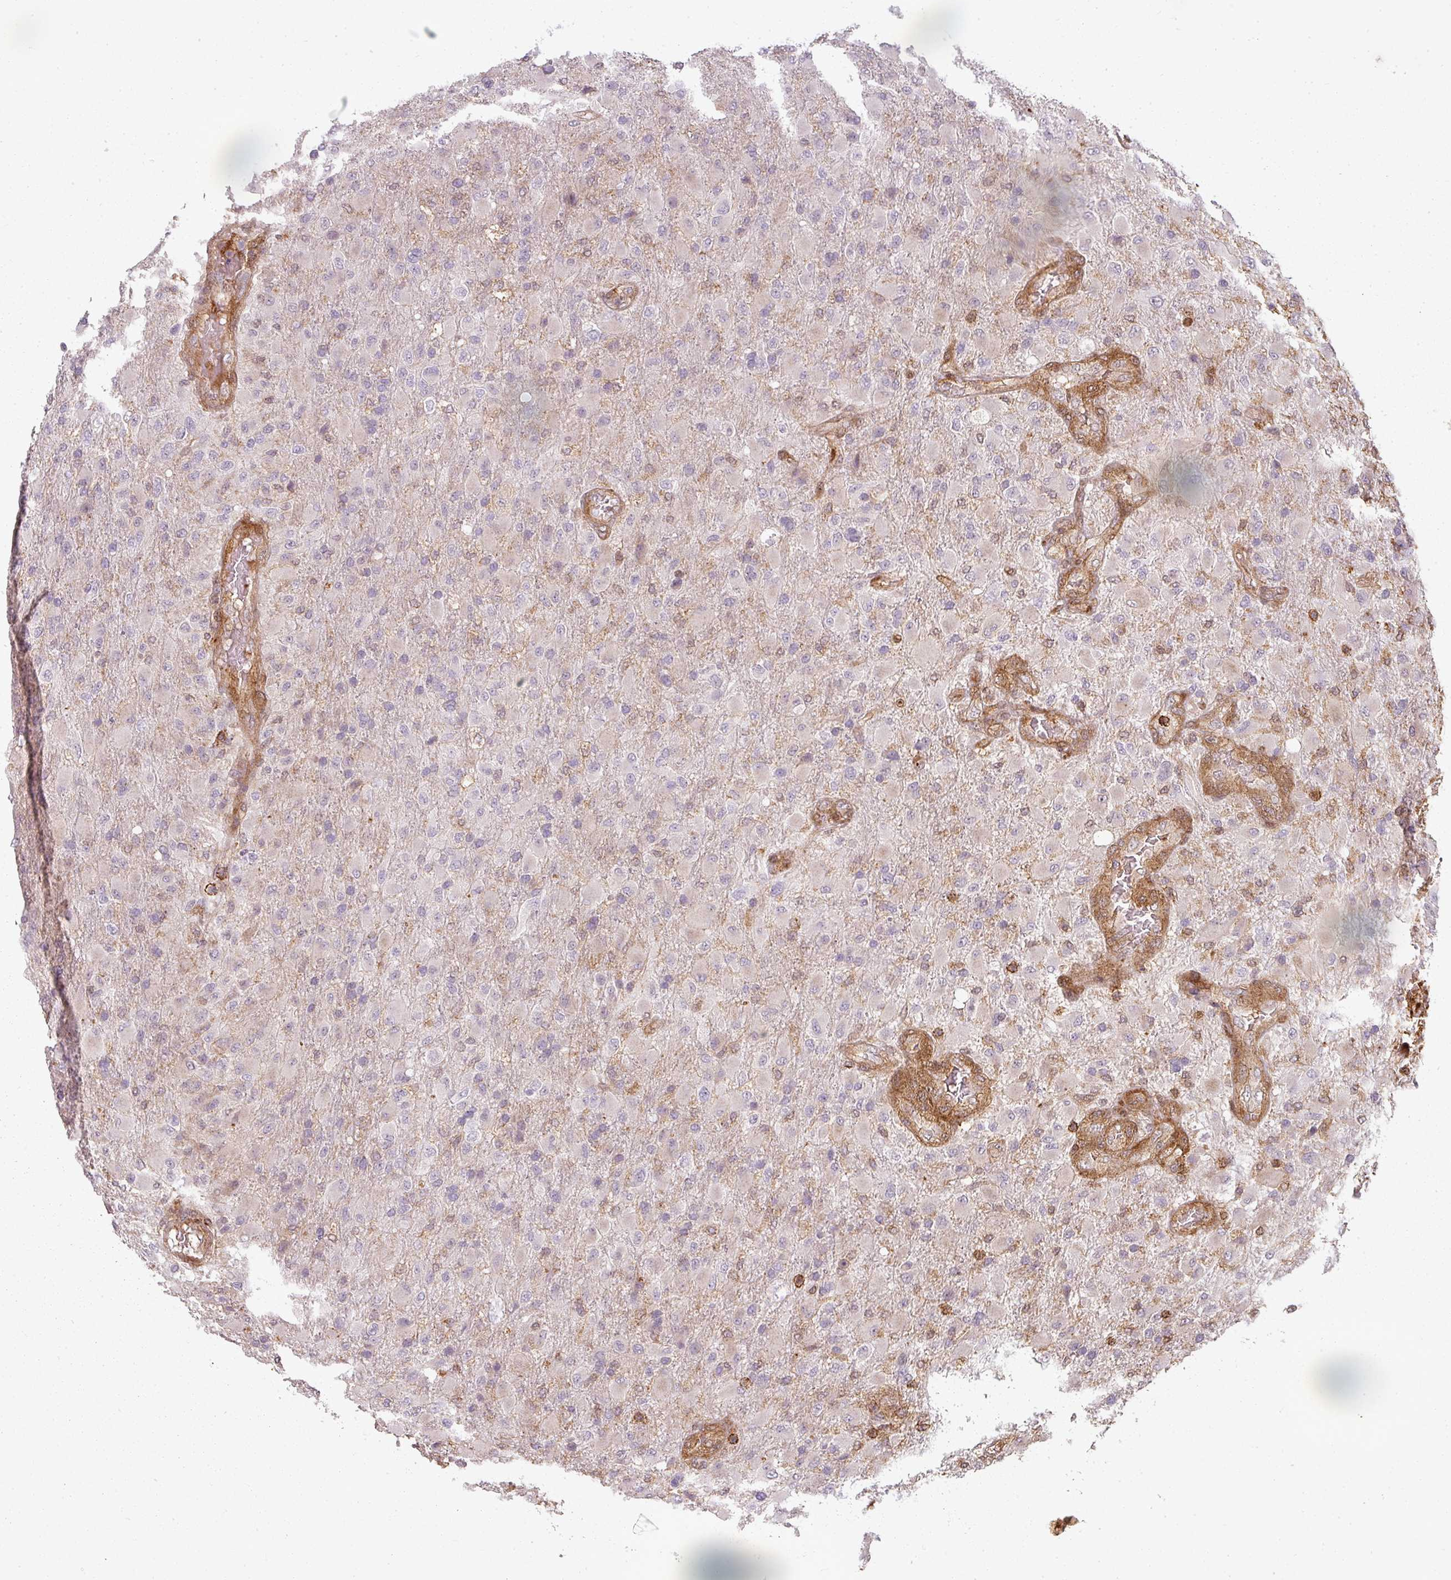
{"staining": {"intensity": "negative", "quantity": "none", "location": "none"}, "tissue": "glioma", "cell_type": "Tumor cells", "image_type": "cancer", "snomed": [{"axis": "morphology", "description": "Glioma, malignant, Low grade"}, {"axis": "topography", "description": "Brain"}], "caption": "Immunohistochemical staining of malignant low-grade glioma displays no significant expression in tumor cells.", "gene": "CLIC1", "patient": {"sex": "male", "age": 65}}